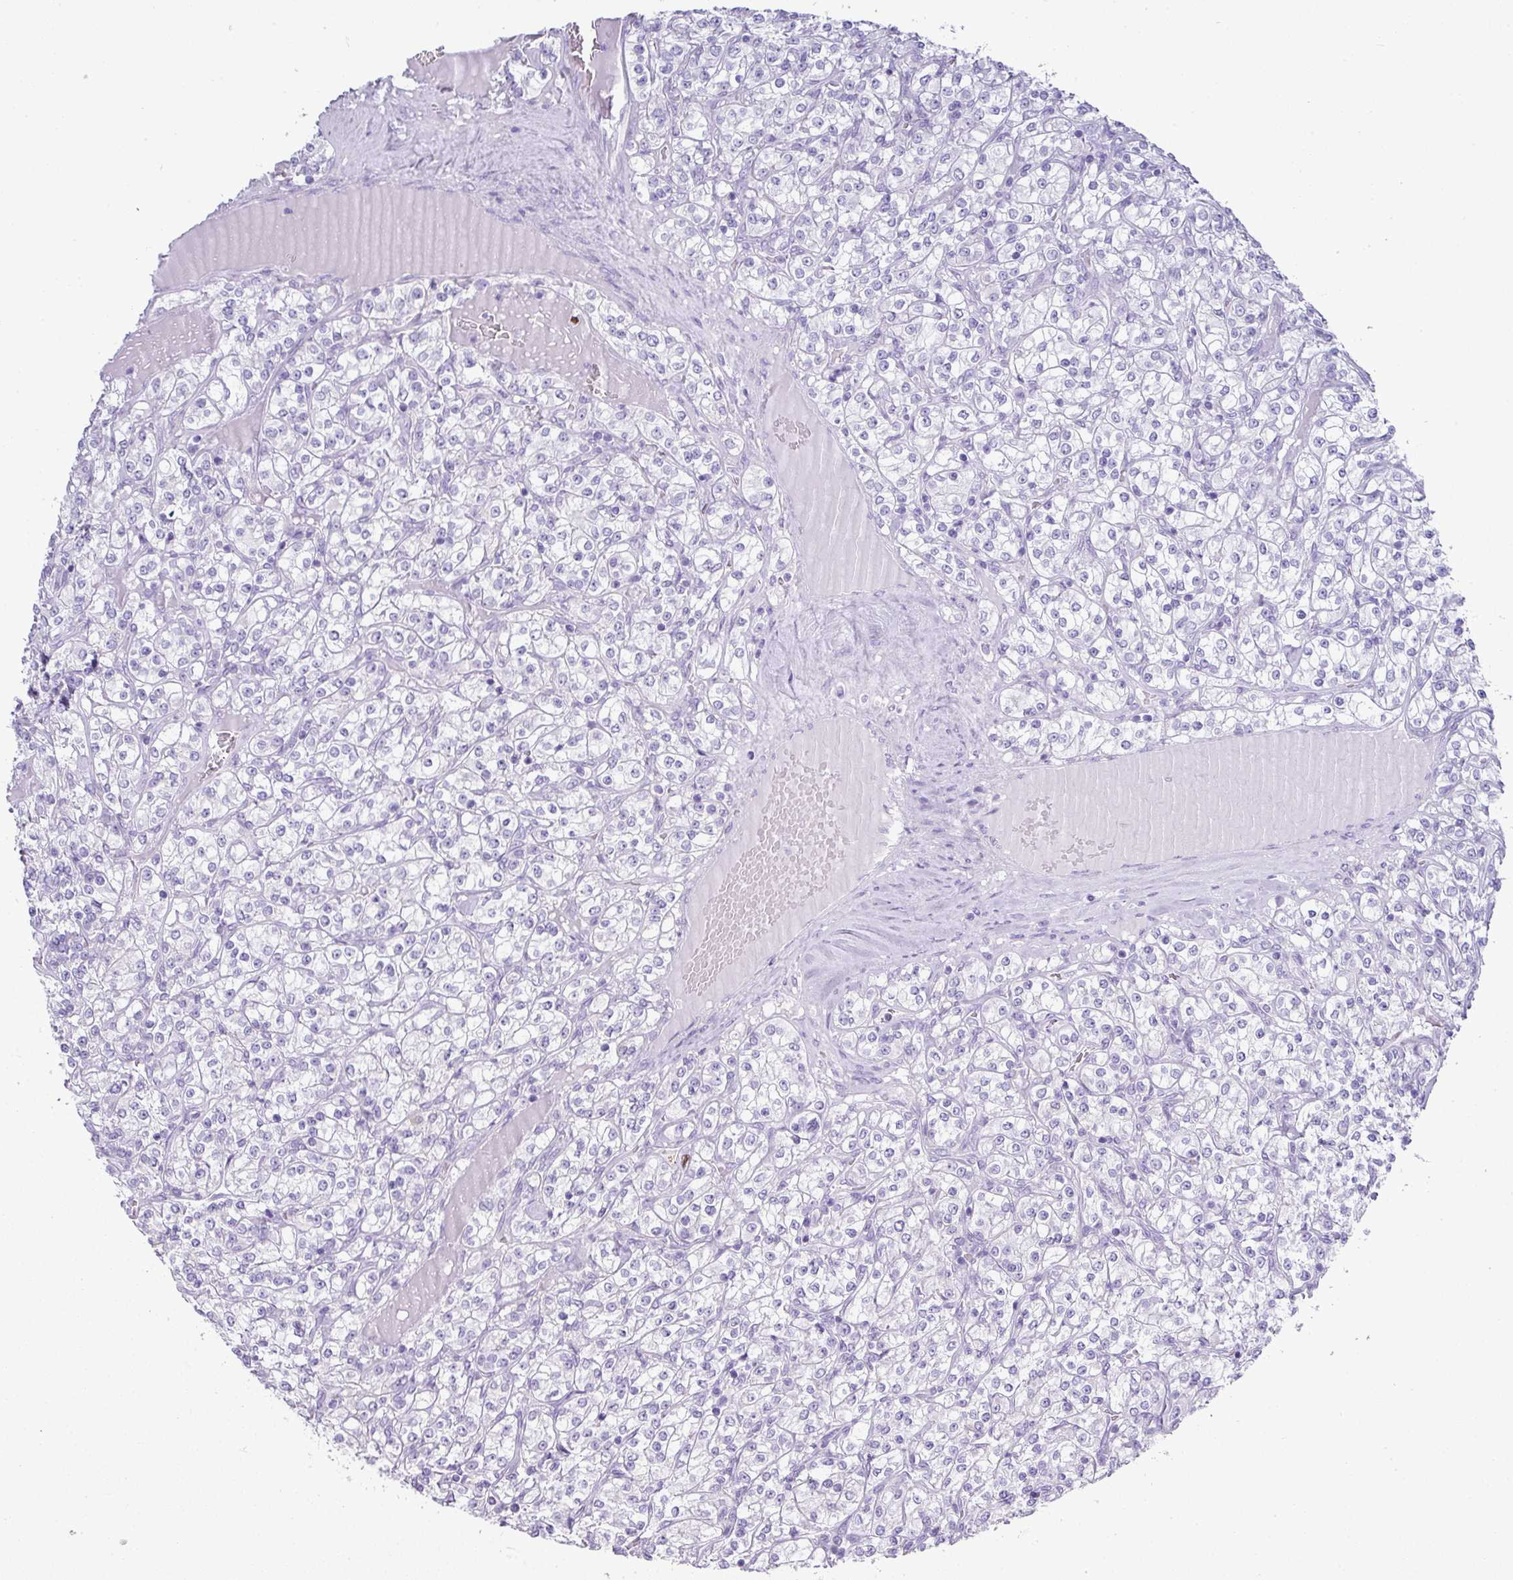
{"staining": {"intensity": "negative", "quantity": "none", "location": "none"}, "tissue": "renal cancer", "cell_type": "Tumor cells", "image_type": "cancer", "snomed": [{"axis": "morphology", "description": "Adenocarcinoma, NOS"}, {"axis": "topography", "description": "Kidney"}], "caption": "This is an immunohistochemistry (IHC) photomicrograph of human renal adenocarcinoma. There is no expression in tumor cells.", "gene": "BCL11A", "patient": {"sex": "male", "age": 77}}